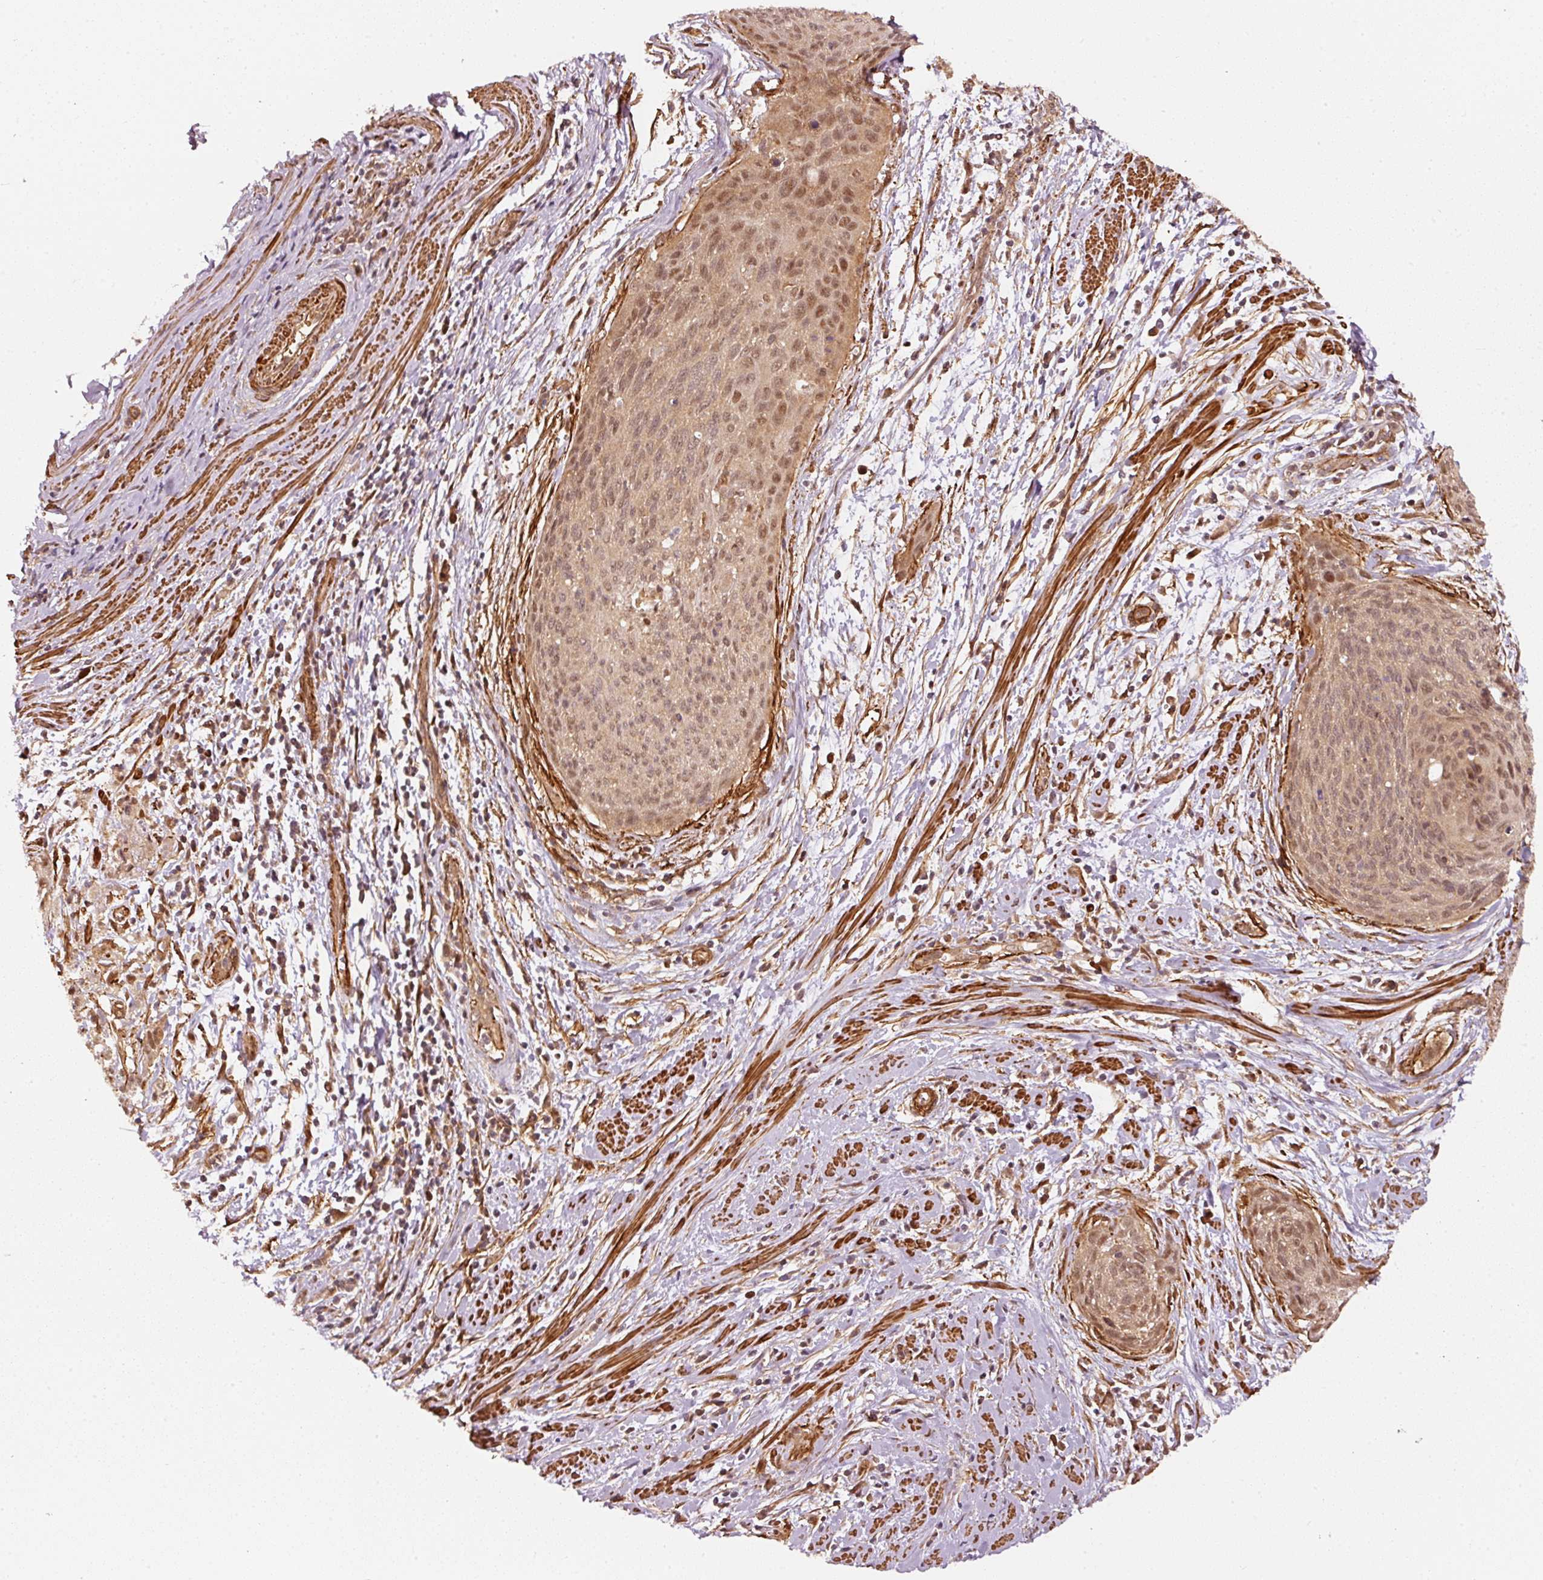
{"staining": {"intensity": "moderate", "quantity": ">75%", "location": "cytoplasmic/membranous,nuclear"}, "tissue": "cervical cancer", "cell_type": "Tumor cells", "image_type": "cancer", "snomed": [{"axis": "morphology", "description": "Squamous cell carcinoma, NOS"}, {"axis": "topography", "description": "Cervix"}], "caption": "Protein staining exhibits moderate cytoplasmic/membranous and nuclear positivity in approximately >75% of tumor cells in cervical cancer.", "gene": "PSMD1", "patient": {"sex": "female", "age": 55}}